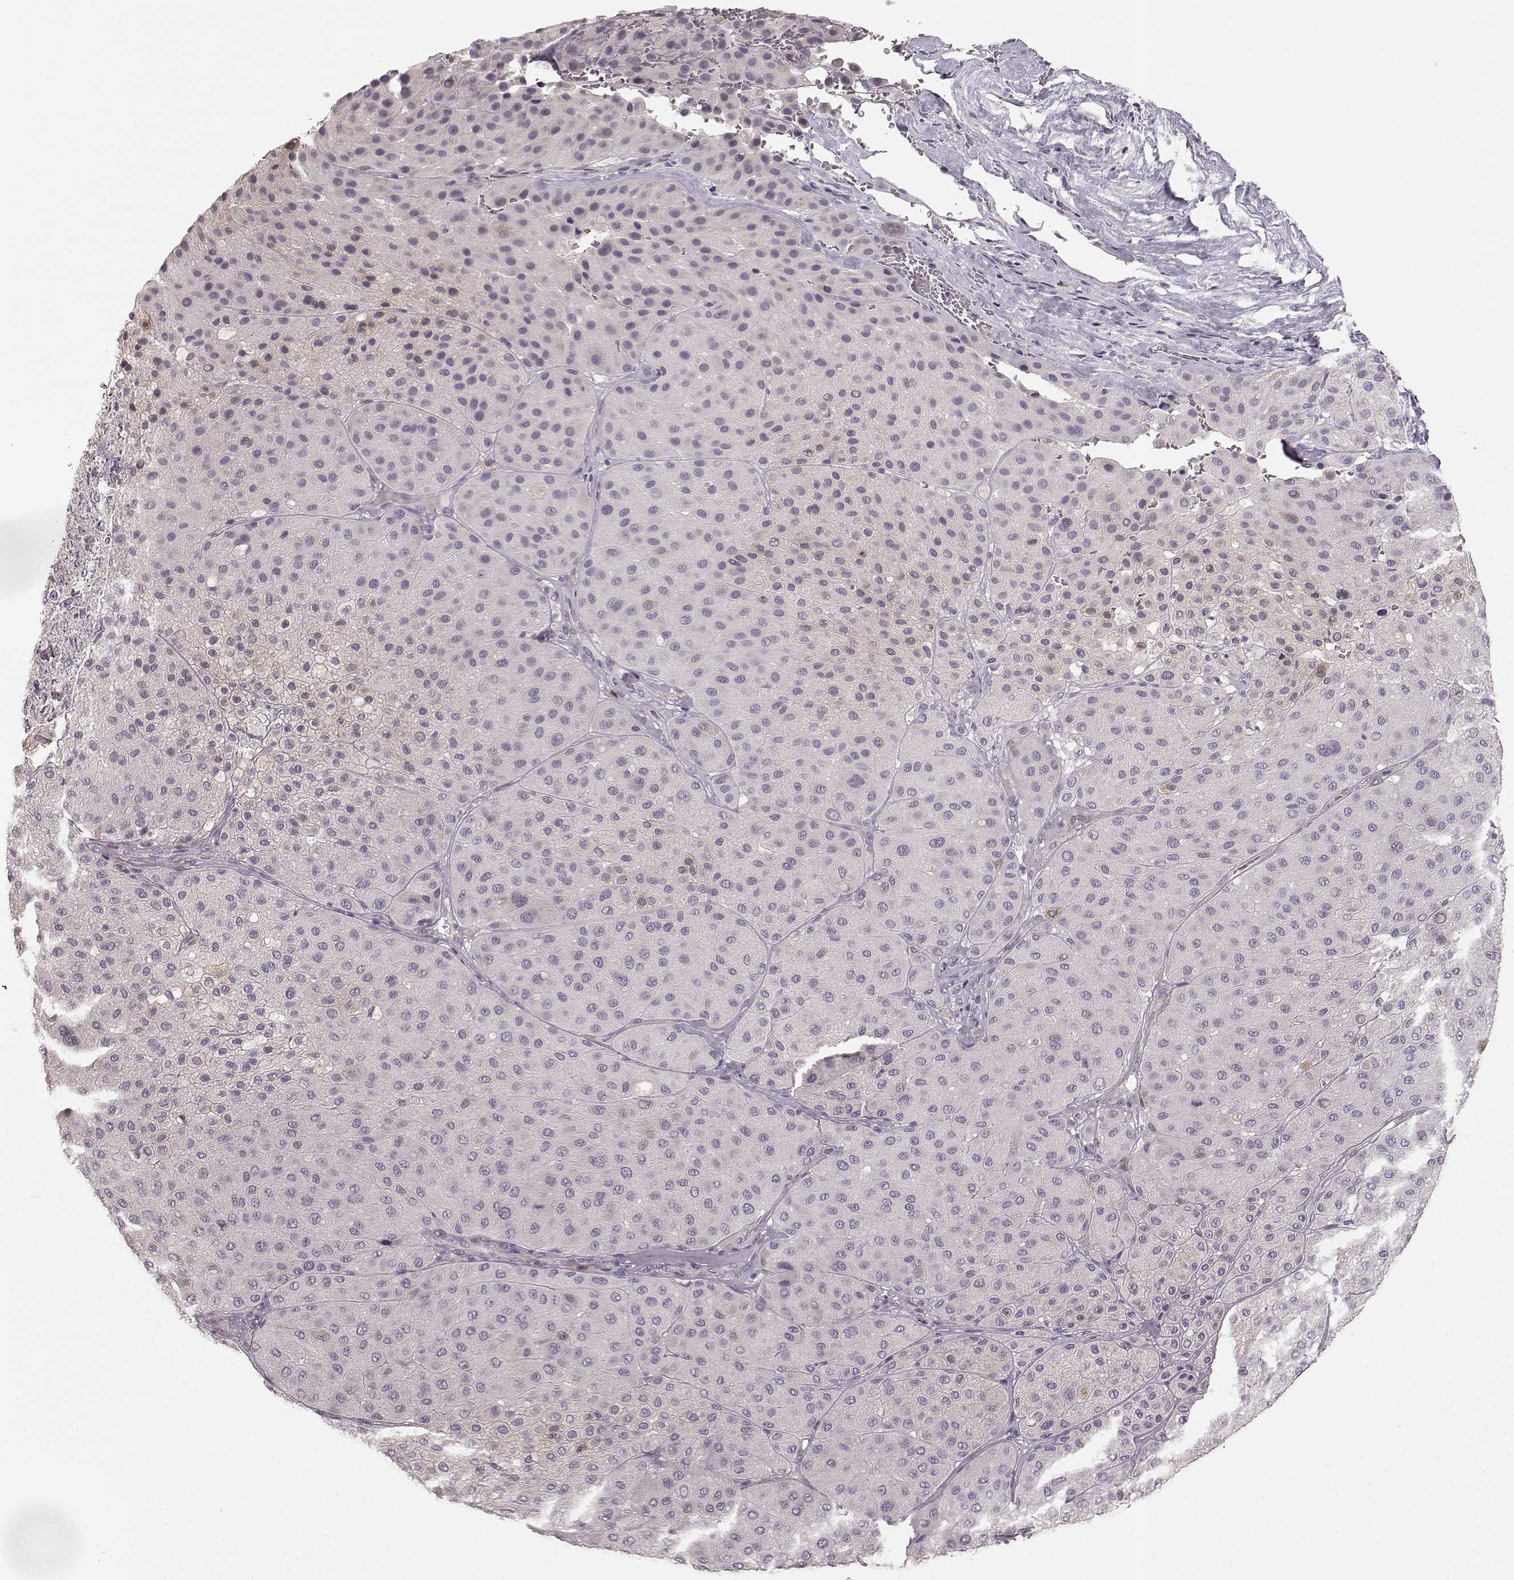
{"staining": {"intensity": "negative", "quantity": "none", "location": "none"}, "tissue": "melanoma", "cell_type": "Tumor cells", "image_type": "cancer", "snomed": [{"axis": "morphology", "description": "Malignant melanoma, Metastatic site"}, {"axis": "topography", "description": "Smooth muscle"}], "caption": "Immunohistochemistry (IHC) photomicrograph of neoplastic tissue: melanoma stained with DAB displays no significant protein expression in tumor cells.", "gene": "GHR", "patient": {"sex": "male", "age": 41}}